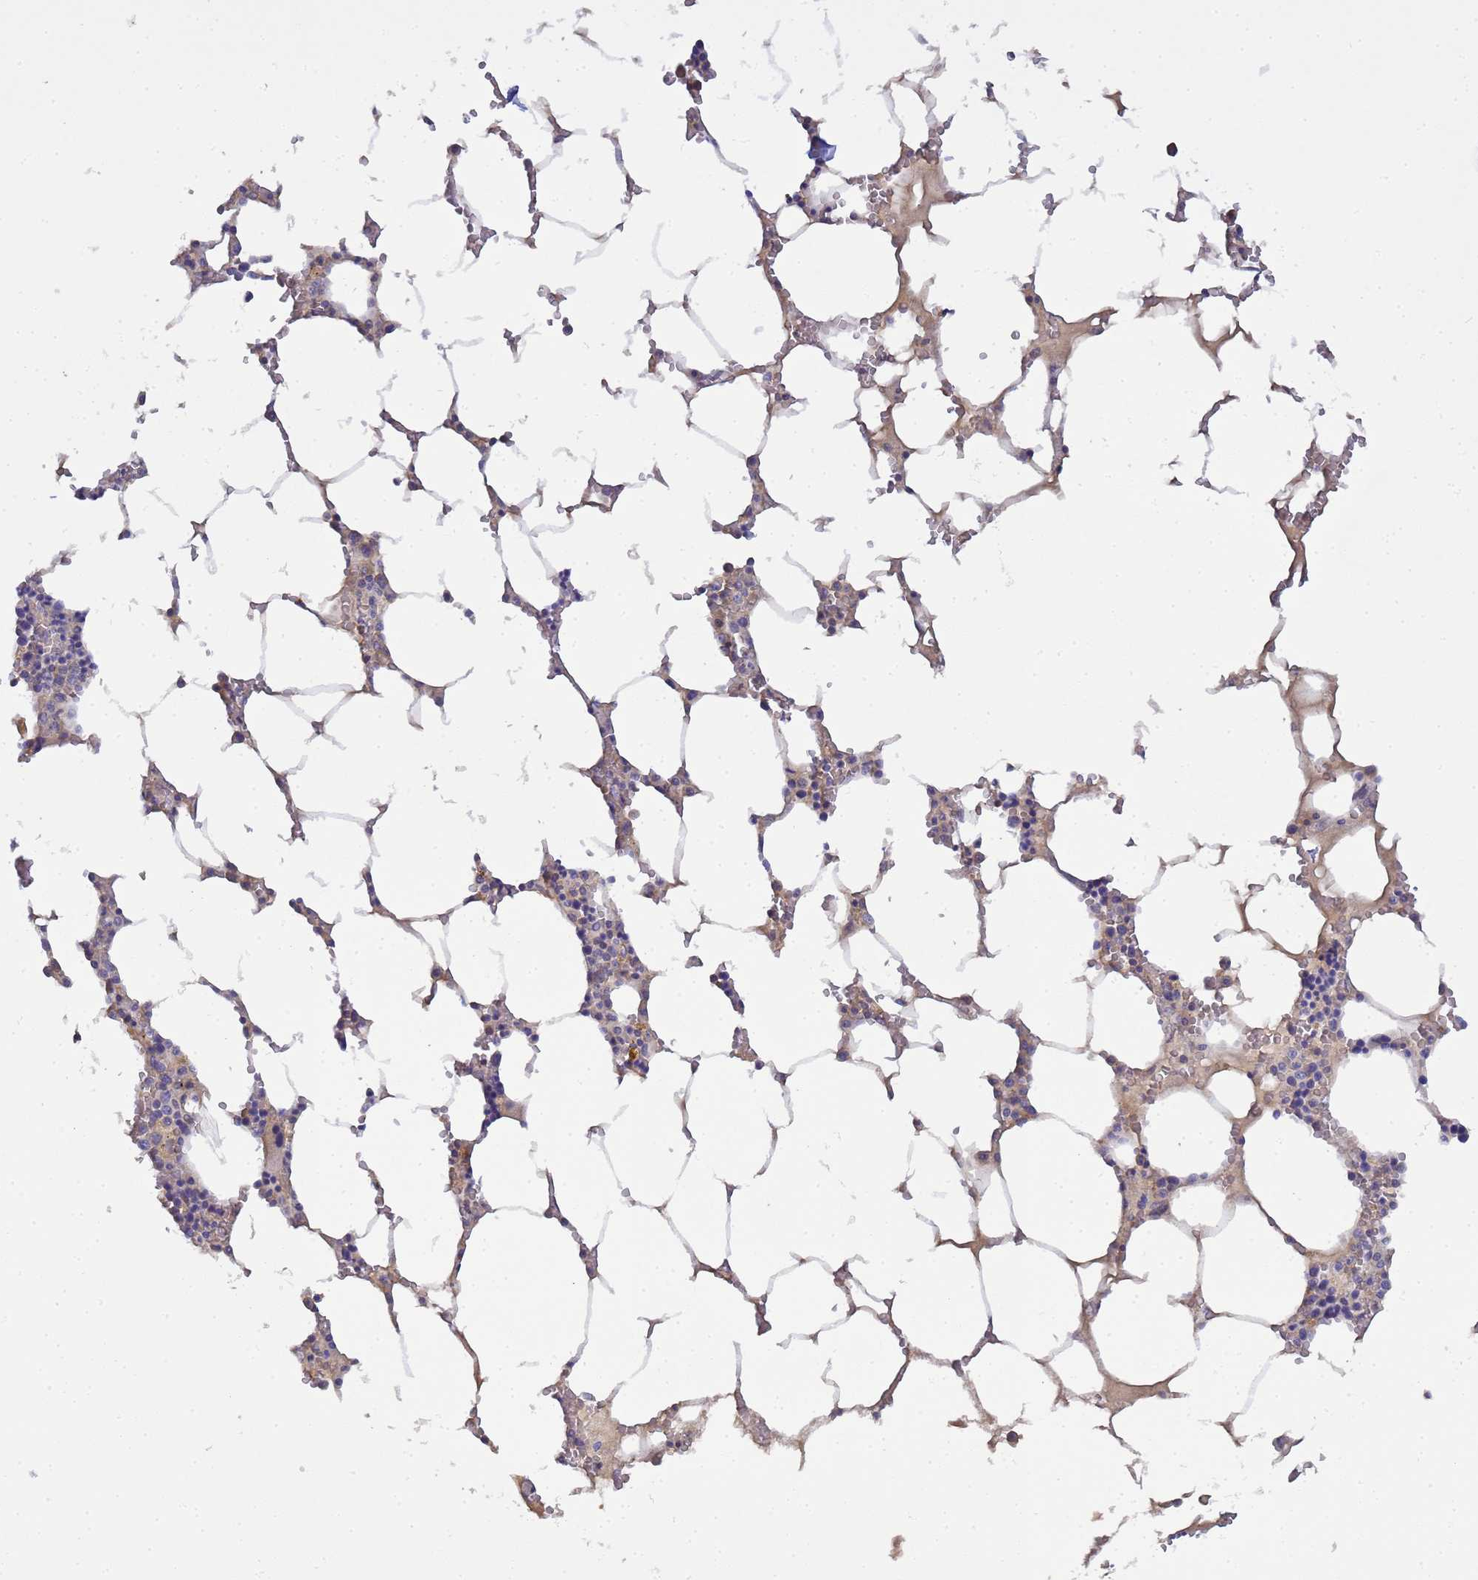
{"staining": {"intensity": "negative", "quantity": "none", "location": "none"}, "tissue": "bone marrow", "cell_type": "Hematopoietic cells", "image_type": "normal", "snomed": [{"axis": "morphology", "description": "Normal tissue, NOS"}, {"axis": "topography", "description": "Bone marrow"}], "caption": "Image shows no significant protein positivity in hematopoietic cells of unremarkable bone marrow.", "gene": "TBCD", "patient": {"sex": "male", "age": 70}}